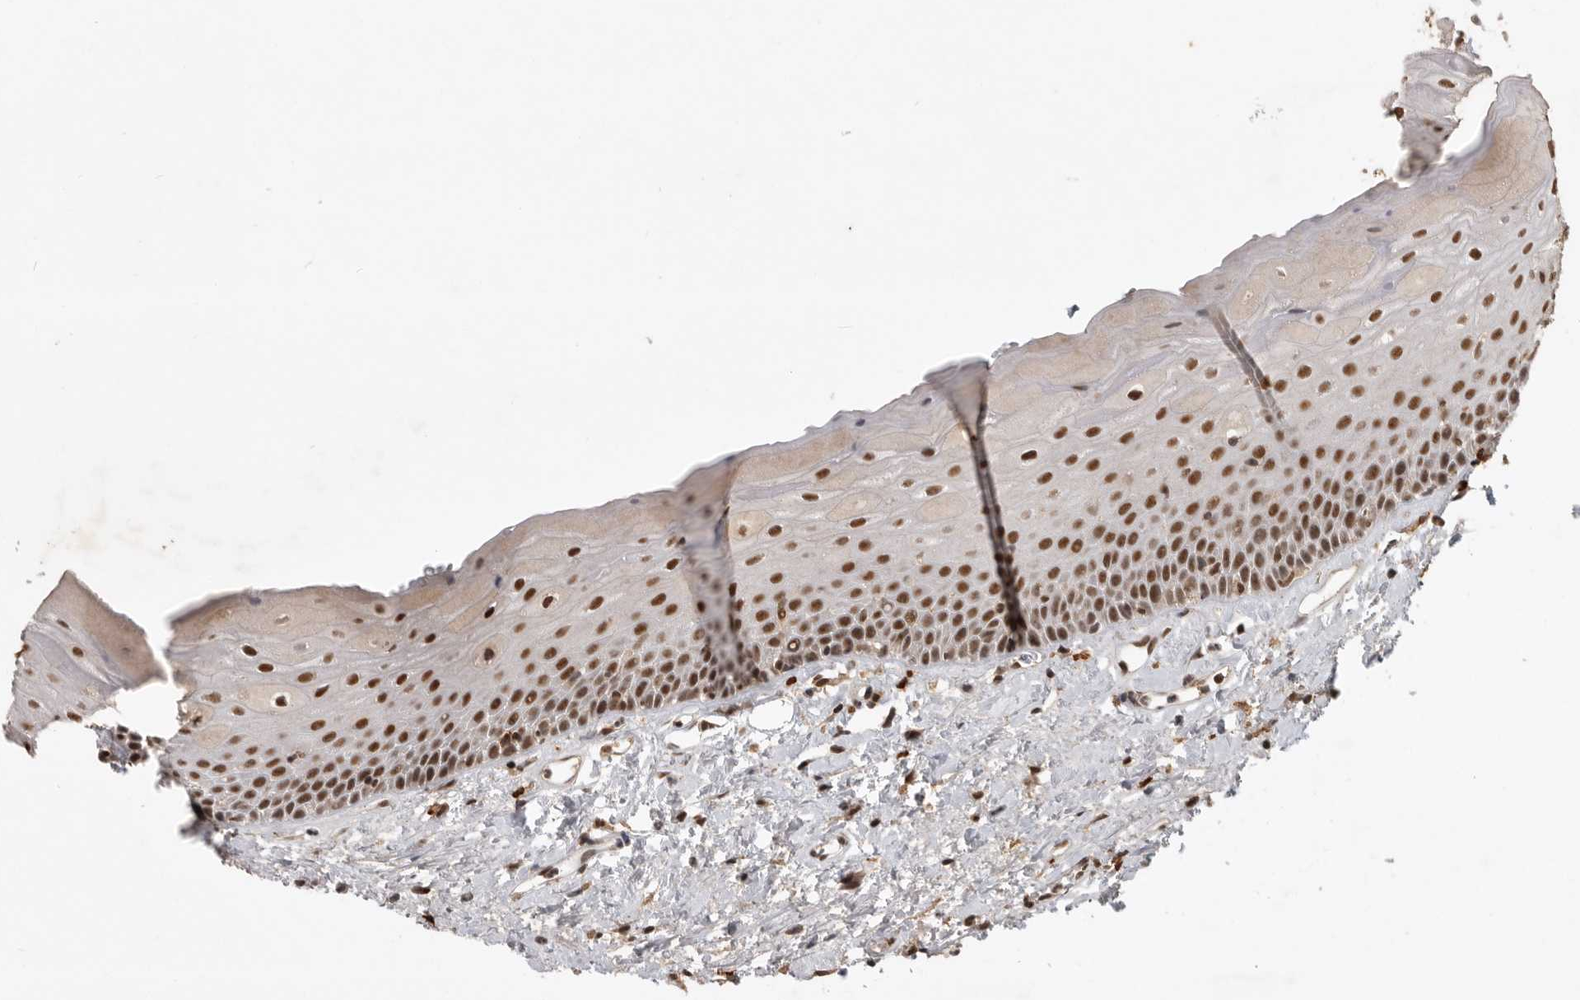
{"staining": {"intensity": "strong", "quantity": ">75%", "location": "nuclear"}, "tissue": "oral mucosa", "cell_type": "Squamous epithelial cells", "image_type": "normal", "snomed": [{"axis": "morphology", "description": "Normal tissue, NOS"}, {"axis": "topography", "description": "Oral tissue"}], "caption": "IHC histopathology image of unremarkable oral mucosa: human oral mucosa stained using IHC demonstrates high levels of strong protein expression localized specifically in the nuclear of squamous epithelial cells, appearing as a nuclear brown color.", "gene": "CBLL1", "patient": {"sex": "female", "age": 76}}